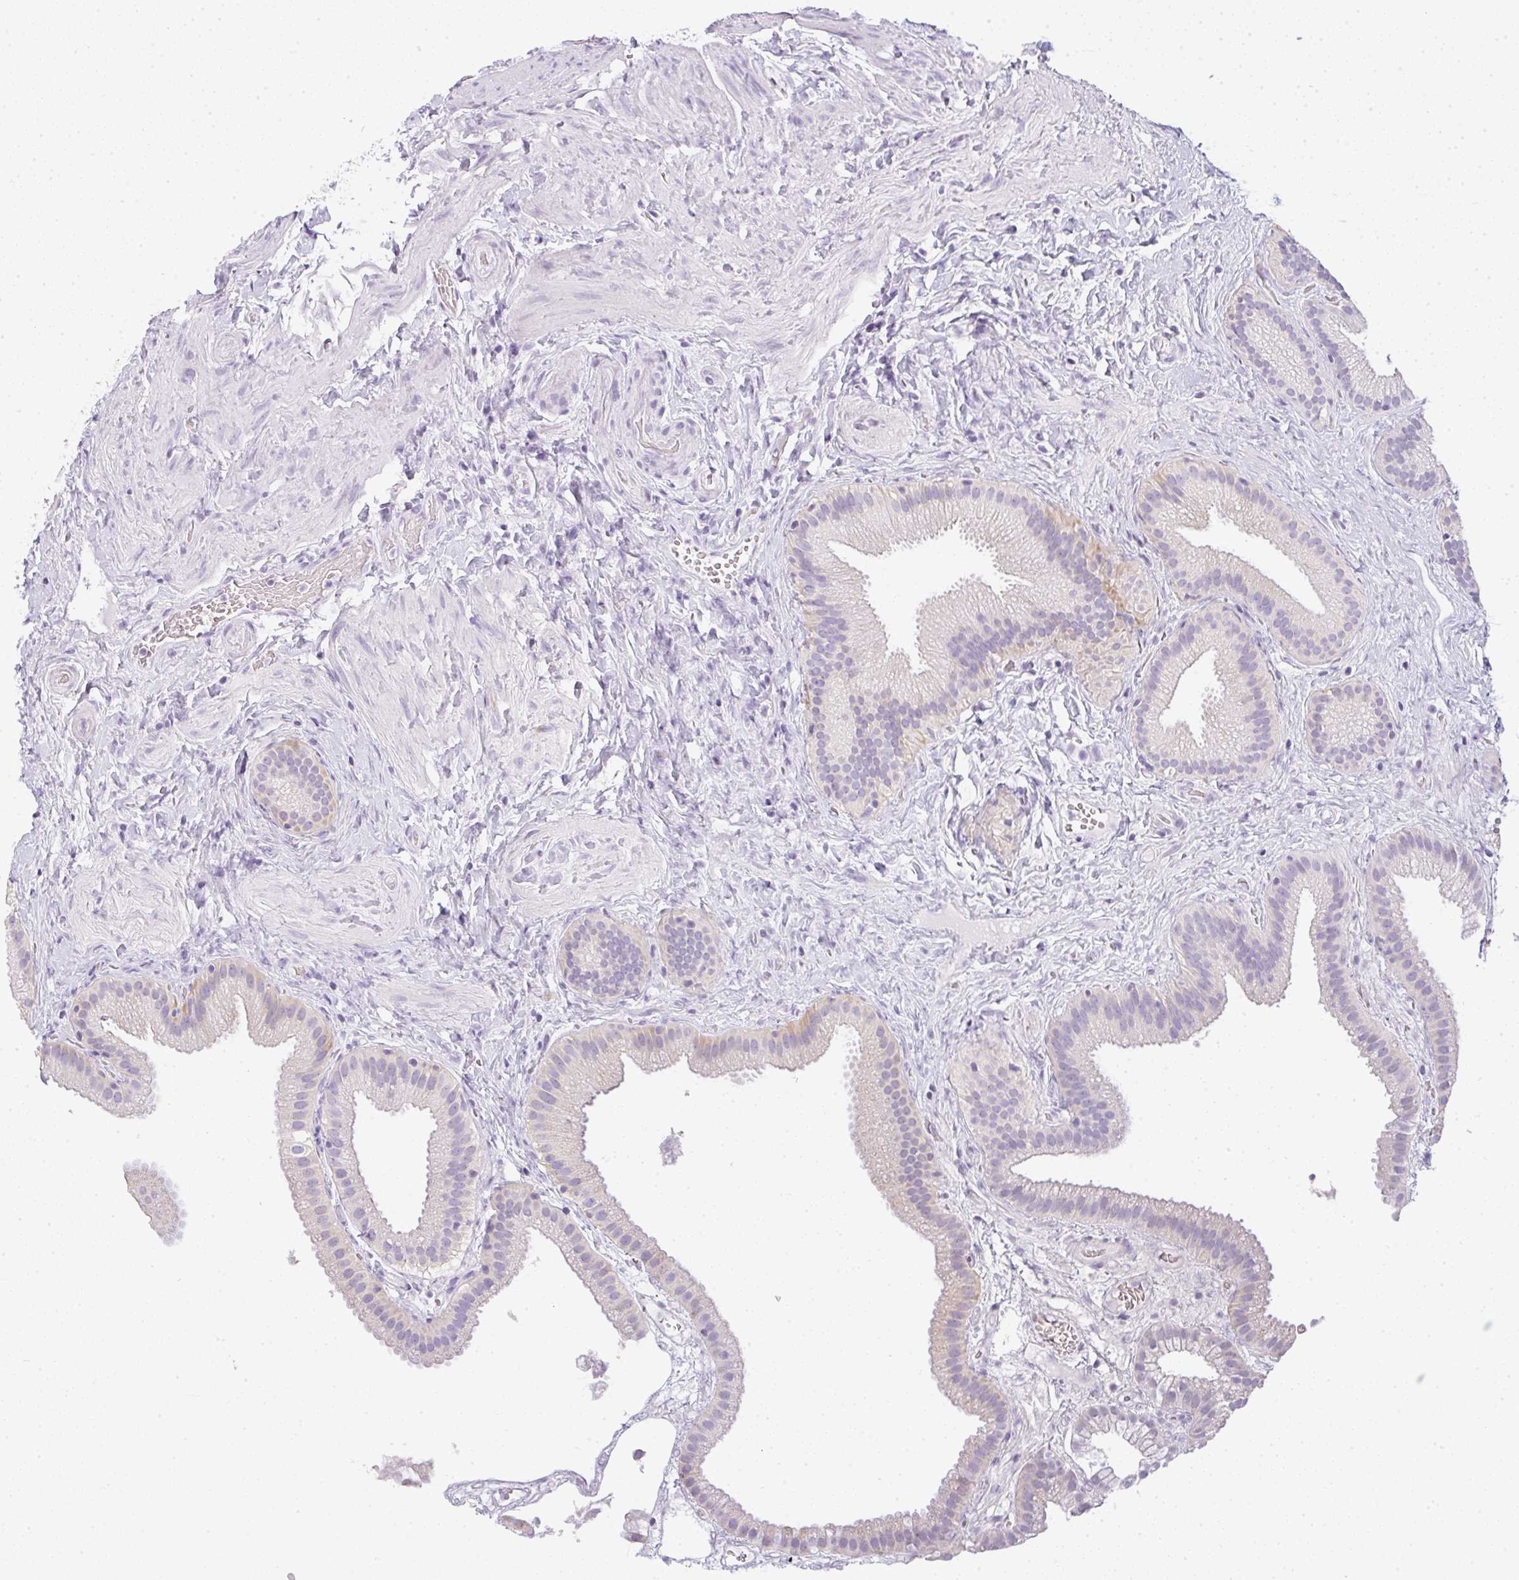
{"staining": {"intensity": "weak", "quantity": "<25%", "location": "cytoplasmic/membranous"}, "tissue": "gallbladder", "cell_type": "Glandular cells", "image_type": "normal", "snomed": [{"axis": "morphology", "description": "Normal tissue, NOS"}, {"axis": "topography", "description": "Gallbladder"}], "caption": "Human gallbladder stained for a protein using IHC exhibits no staining in glandular cells.", "gene": "LPAR4", "patient": {"sex": "female", "age": 63}}